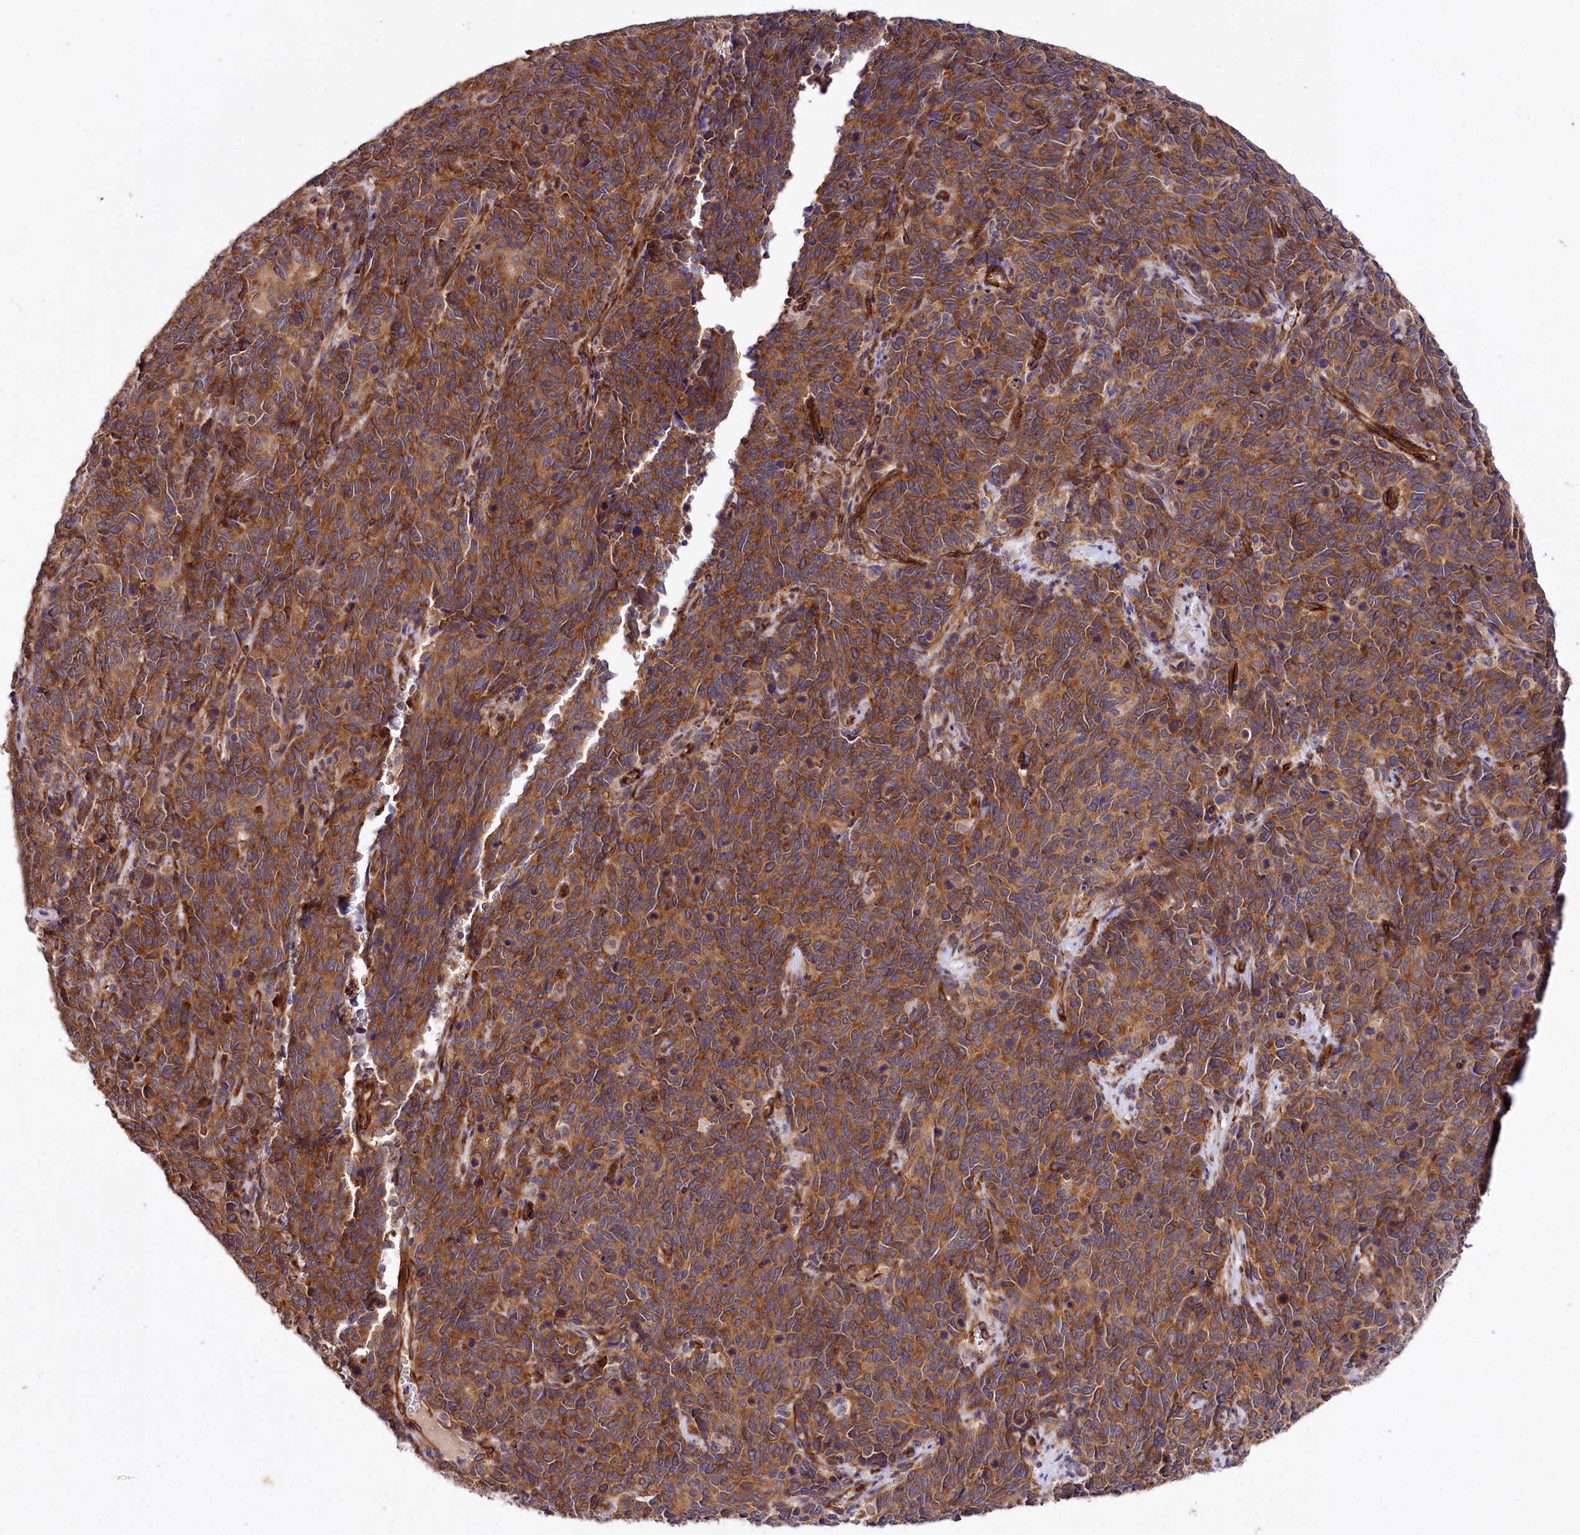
{"staining": {"intensity": "strong", "quantity": ">75%", "location": "cytoplasmic/membranous"}, "tissue": "cervical cancer", "cell_type": "Tumor cells", "image_type": "cancer", "snomed": [{"axis": "morphology", "description": "Squamous cell carcinoma, NOS"}, {"axis": "topography", "description": "Cervix"}], "caption": "A high amount of strong cytoplasmic/membranous expression is seen in about >75% of tumor cells in cervical cancer (squamous cell carcinoma) tissue.", "gene": "SPATS2", "patient": {"sex": "female", "age": 60}}